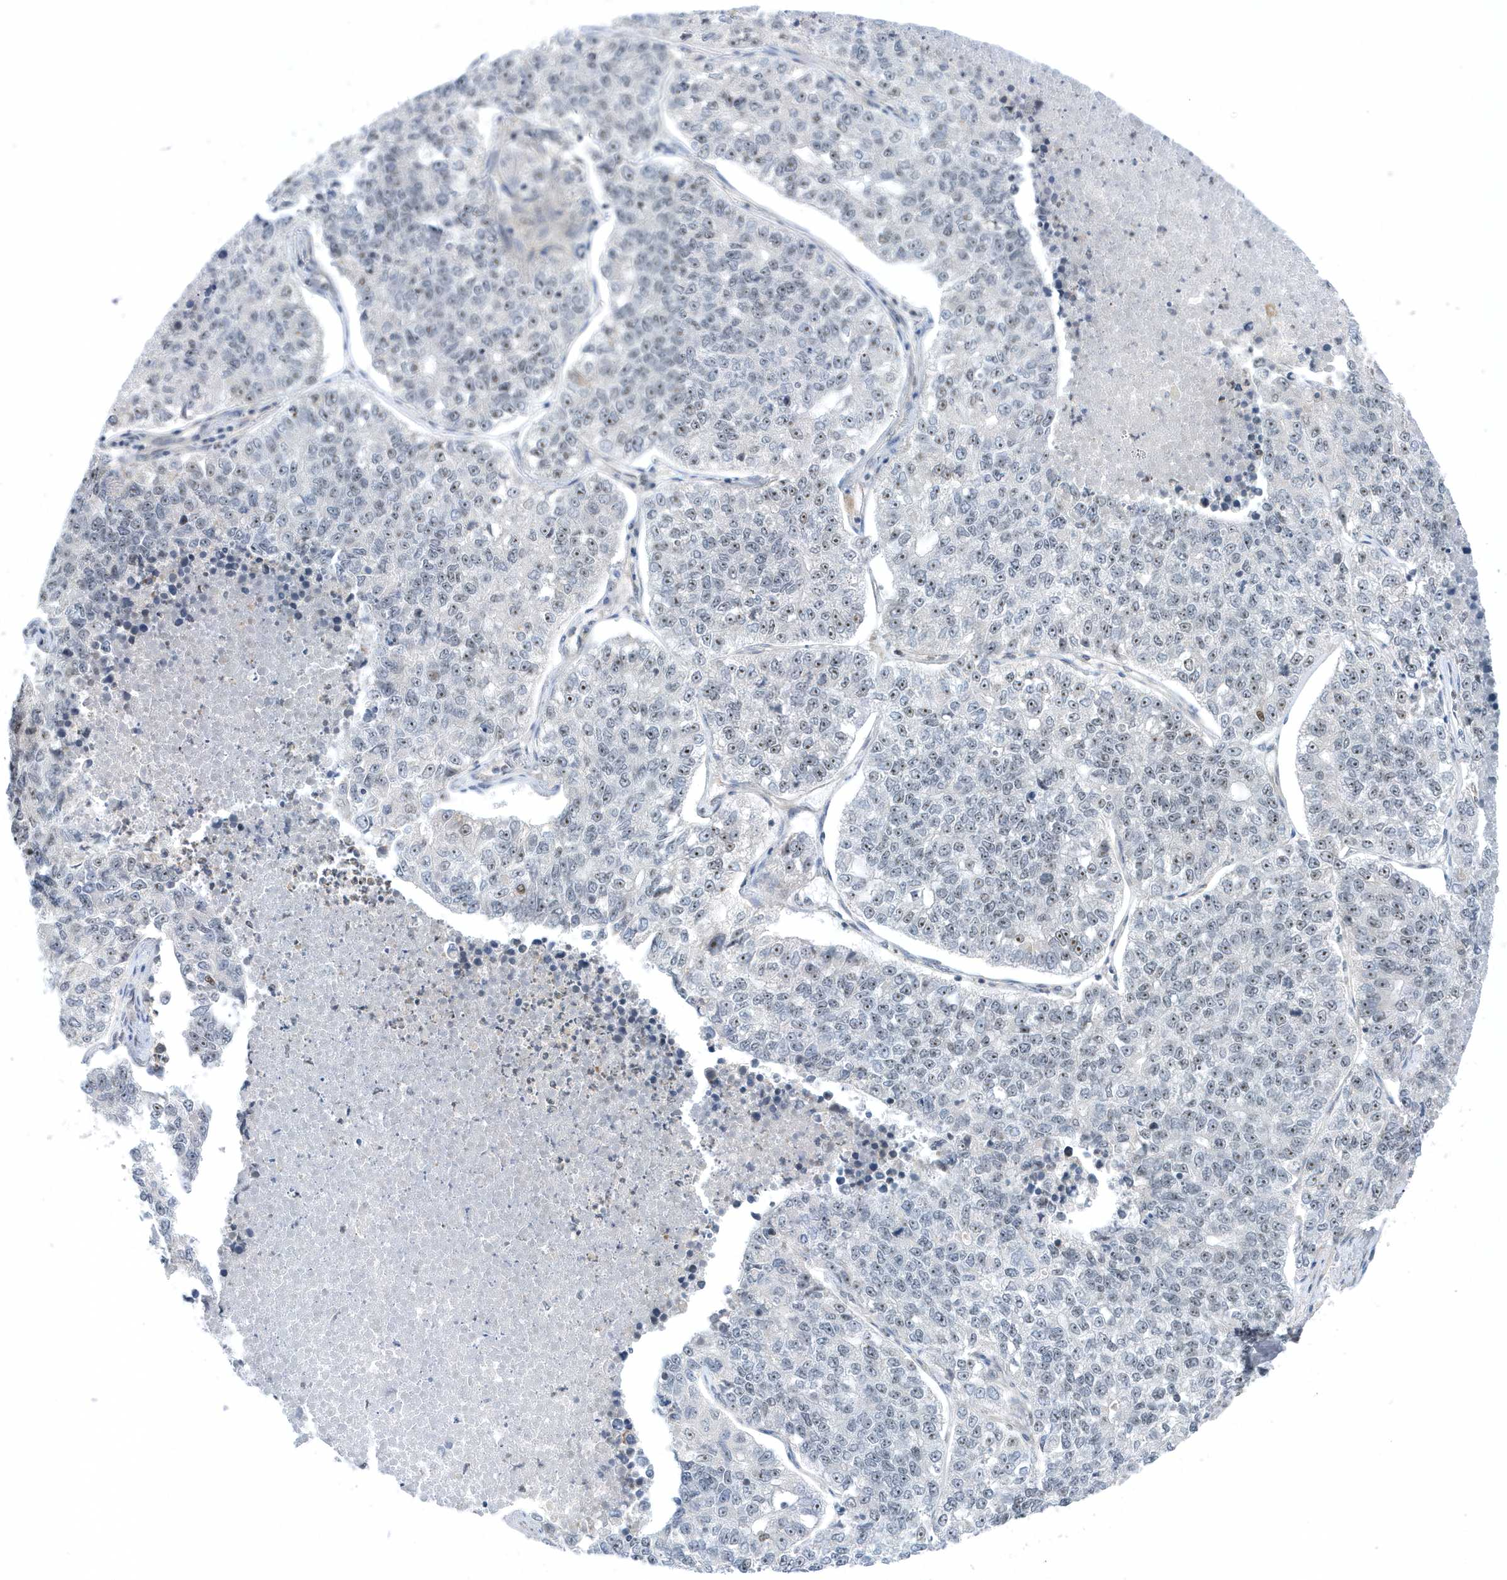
{"staining": {"intensity": "weak", "quantity": "25%-75%", "location": "nuclear"}, "tissue": "lung cancer", "cell_type": "Tumor cells", "image_type": "cancer", "snomed": [{"axis": "morphology", "description": "Adenocarcinoma, NOS"}, {"axis": "topography", "description": "Lung"}], "caption": "The image shows staining of lung cancer, revealing weak nuclear protein staining (brown color) within tumor cells.", "gene": "ZNF740", "patient": {"sex": "male", "age": 49}}